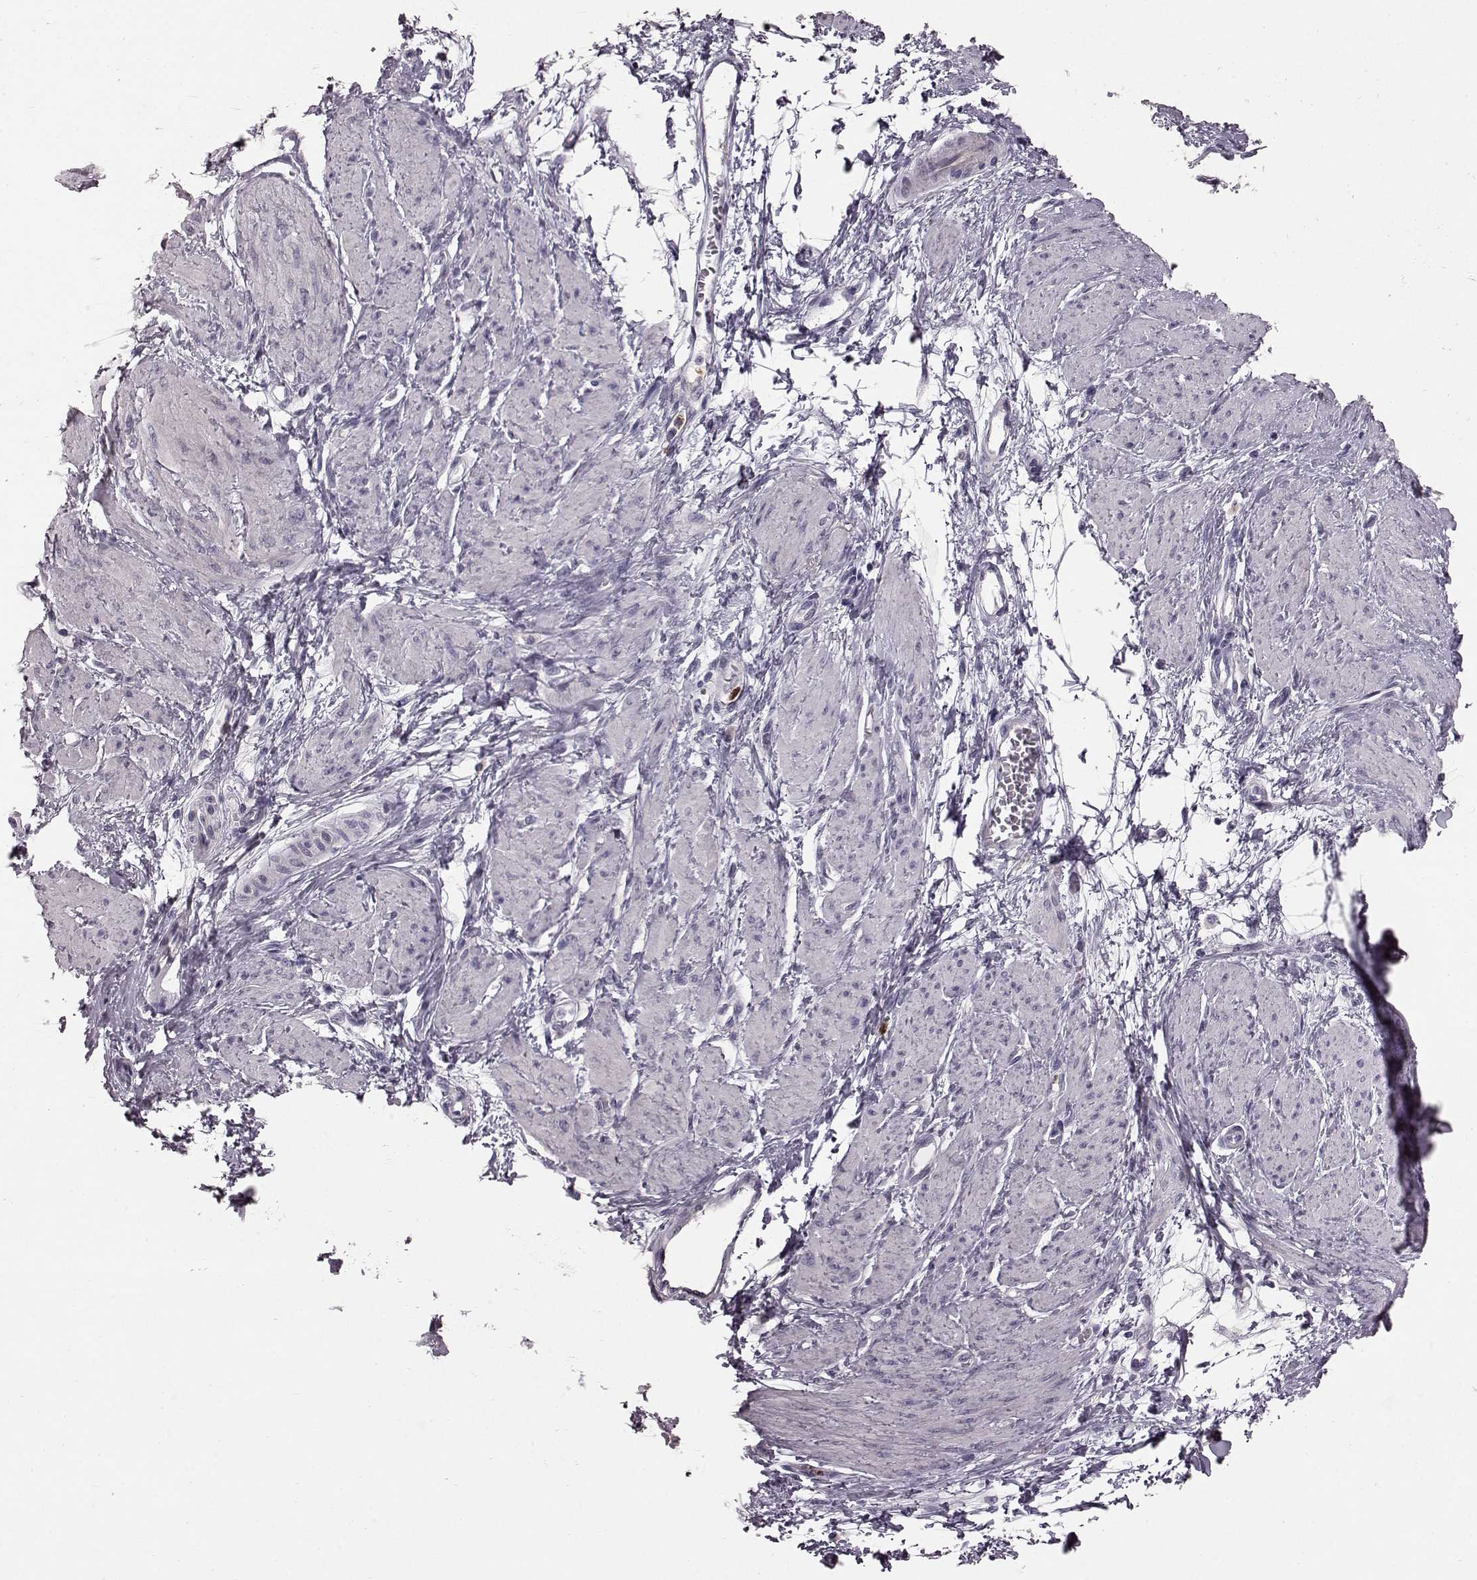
{"staining": {"intensity": "negative", "quantity": "none", "location": "none"}, "tissue": "smooth muscle", "cell_type": "Smooth muscle cells", "image_type": "normal", "snomed": [{"axis": "morphology", "description": "Normal tissue, NOS"}, {"axis": "topography", "description": "Smooth muscle"}, {"axis": "topography", "description": "Uterus"}], "caption": "Immunohistochemical staining of normal human smooth muscle demonstrates no significant staining in smooth muscle cells.", "gene": "FUT4", "patient": {"sex": "female", "age": 39}}